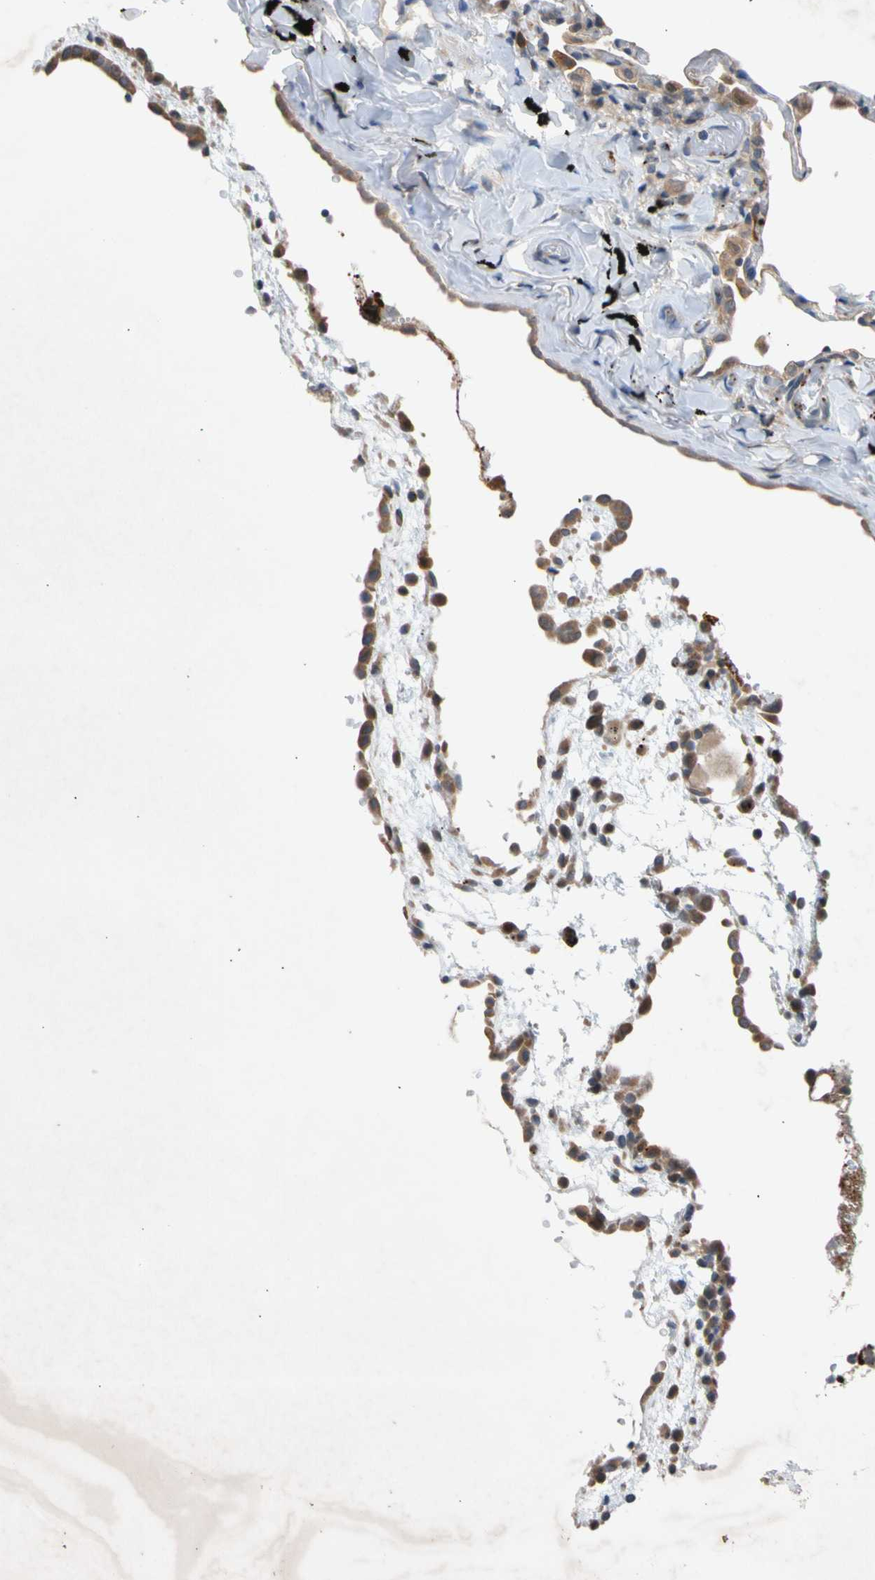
{"staining": {"intensity": "negative", "quantity": "none", "location": "none"}, "tissue": "lung", "cell_type": "Alveolar cells", "image_type": "normal", "snomed": [{"axis": "morphology", "description": "Normal tissue, NOS"}, {"axis": "topography", "description": "Lung"}], "caption": "This is an immunohistochemistry image of normal lung. There is no staining in alveolar cells.", "gene": "CNST", "patient": {"sex": "male", "age": 59}}